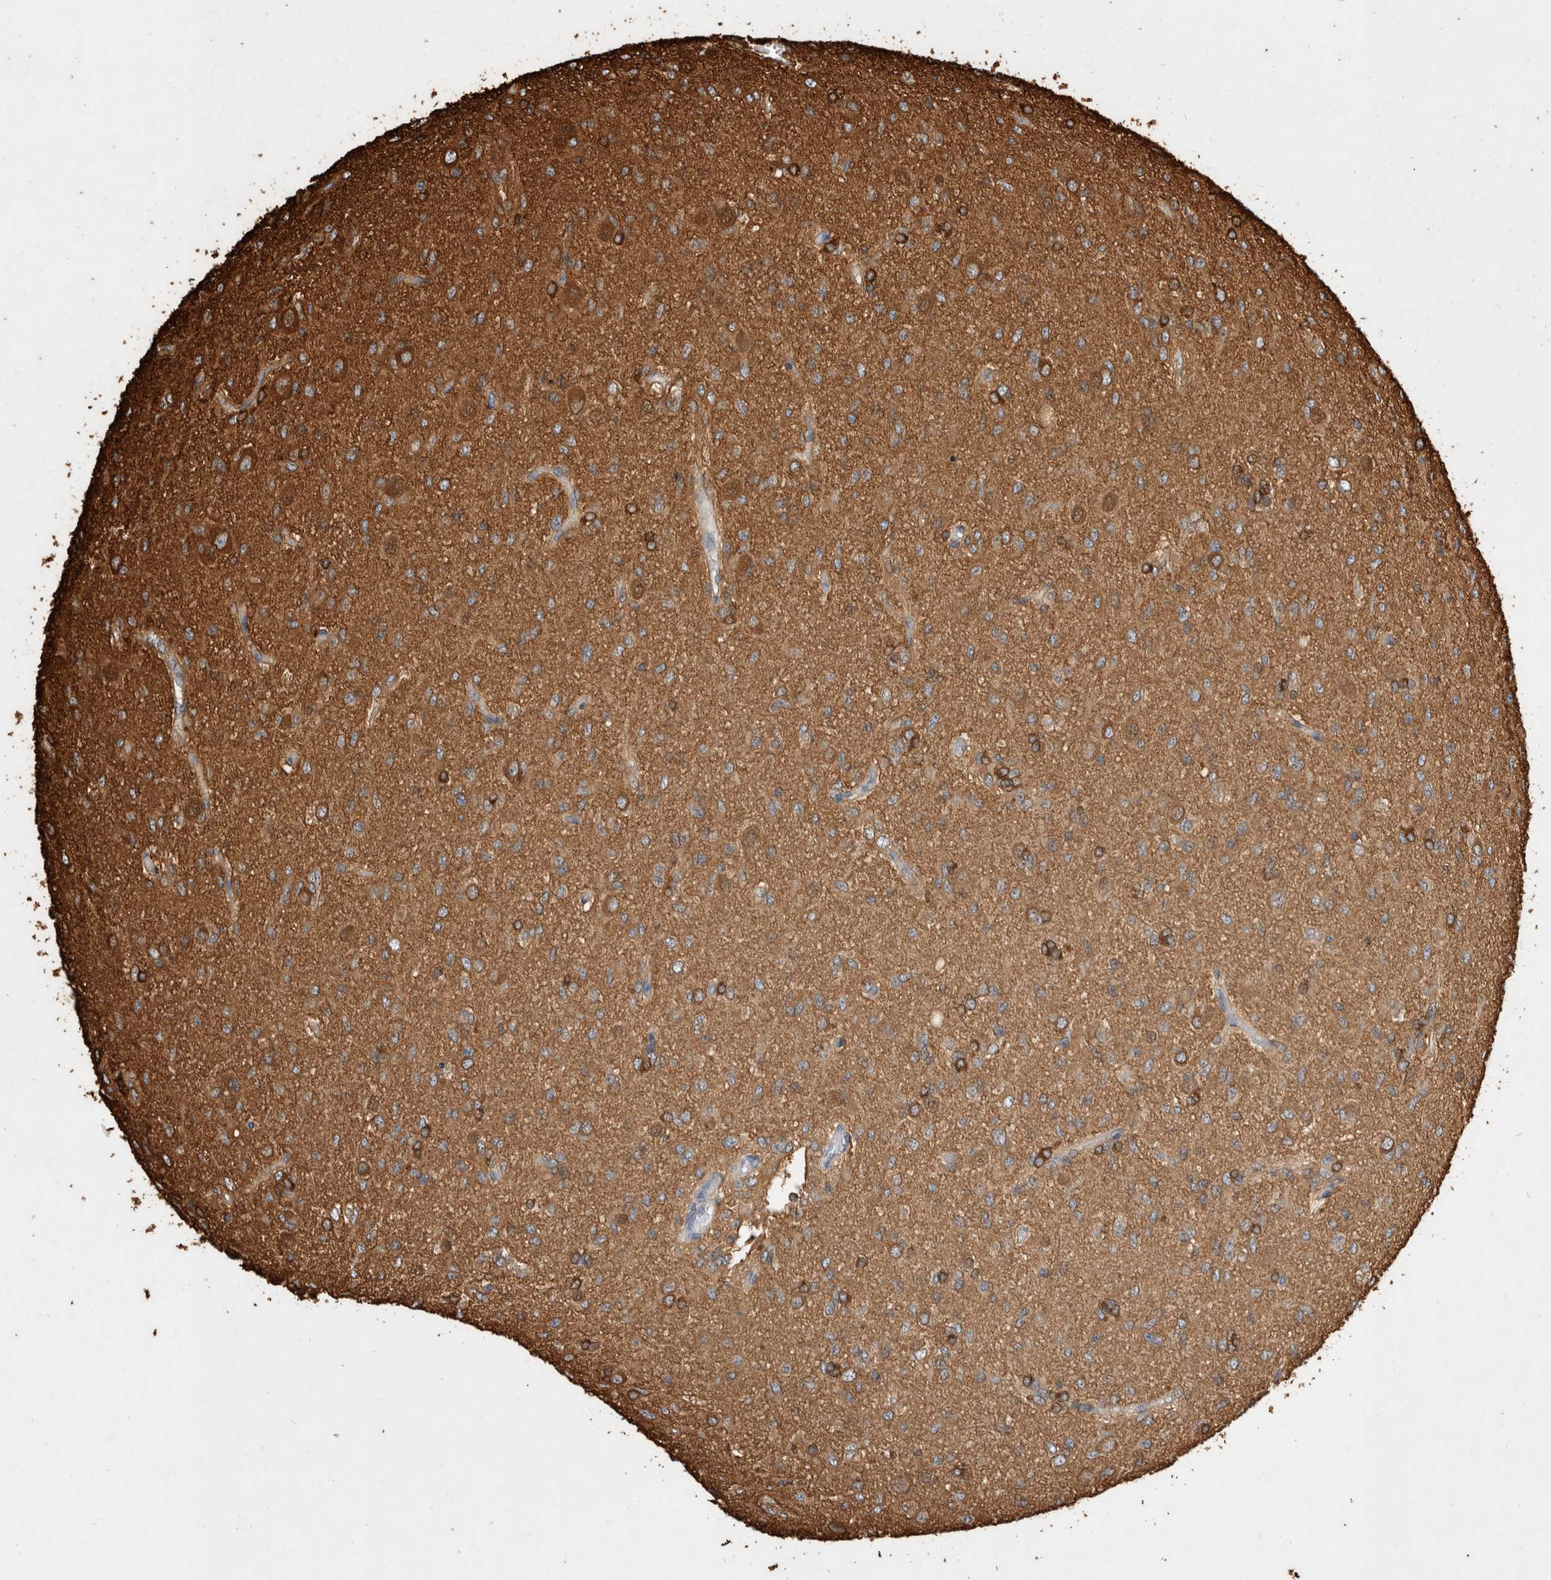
{"staining": {"intensity": "moderate", "quantity": ">75%", "location": "cytoplasmic/membranous"}, "tissue": "glioma", "cell_type": "Tumor cells", "image_type": "cancer", "snomed": [{"axis": "morphology", "description": "Glioma, malignant, High grade"}, {"axis": "topography", "description": "Brain"}], "caption": "Immunohistochemistry (IHC) of malignant glioma (high-grade) shows medium levels of moderate cytoplasmic/membranous positivity in approximately >75% of tumor cells.", "gene": "ZNF397", "patient": {"sex": "female", "age": 59}}